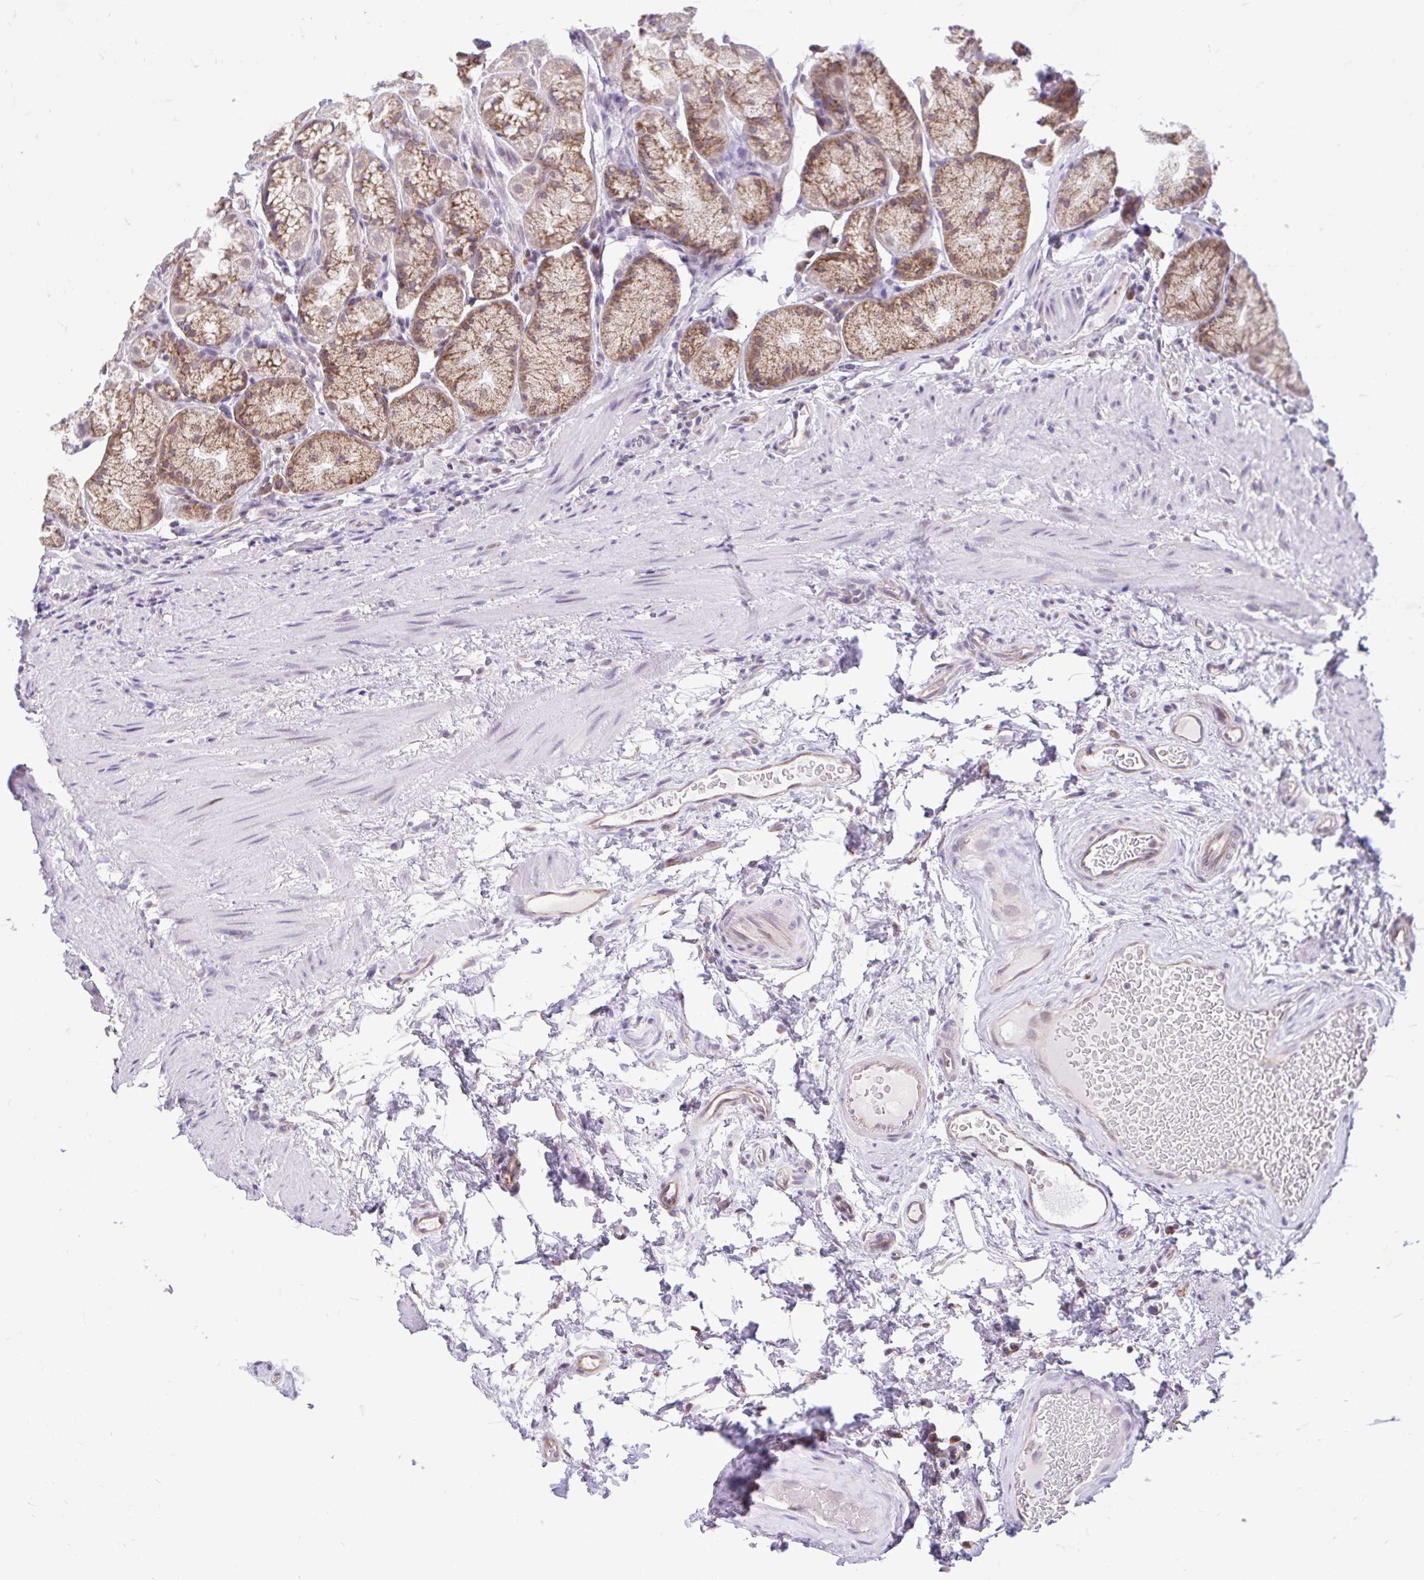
{"staining": {"intensity": "moderate", "quantity": ">75%", "location": "cytoplasmic/membranous"}, "tissue": "stomach", "cell_type": "Glandular cells", "image_type": "normal", "snomed": [{"axis": "morphology", "description": "Normal tissue, NOS"}, {"axis": "topography", "description": "Stomach, lower"}], "caption": "Protein expression analysis of benign stomach displays moderate cytoplasmic/membranous expression in about >75% of glandular cells. (DAB IHC with brightfield microscopy, high magnification).", "gene": "PYCR2", "patient": {"sex": "male", "age": 67}}